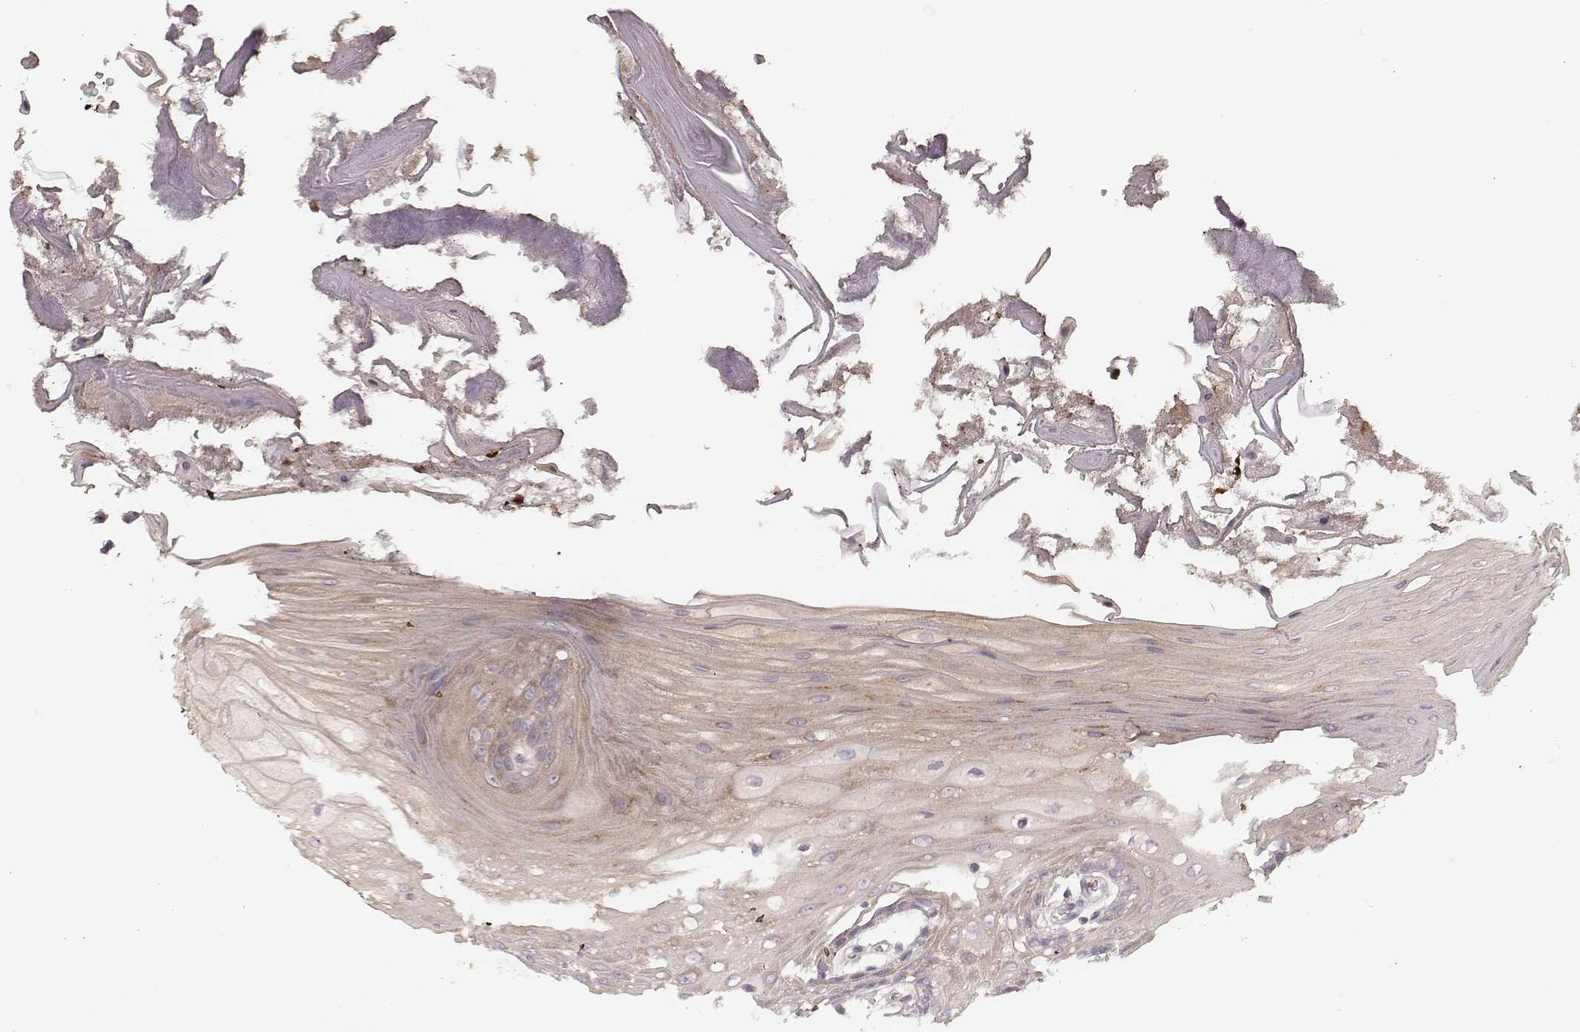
{"staining": {"intensity": "negative", "quantity": "none", "location": "none"}, "tissue": "oral mucosa", "cell_type": "Squamous epithelial cells", "image_type": "normal", "snomed": [{"axis": "morphology", "description": "Normal tissue, NOS"}, {"axis": "morphology", "description": "Squamous cell carcinoma, NOS"}, {"axis": "topography", "description": "Oral tissue"}, {"axis": "topography", "description": "Head-Neck"}], "caption": "Squamous epithelial cells show no significant protein staining in normal oral mucosa. The staining is performed using DAB brown chromogen with nuclei counter-stained in using hematoxylin.", "gene": "ABCA7", "patient": {"sex": "male", "age": 69}}